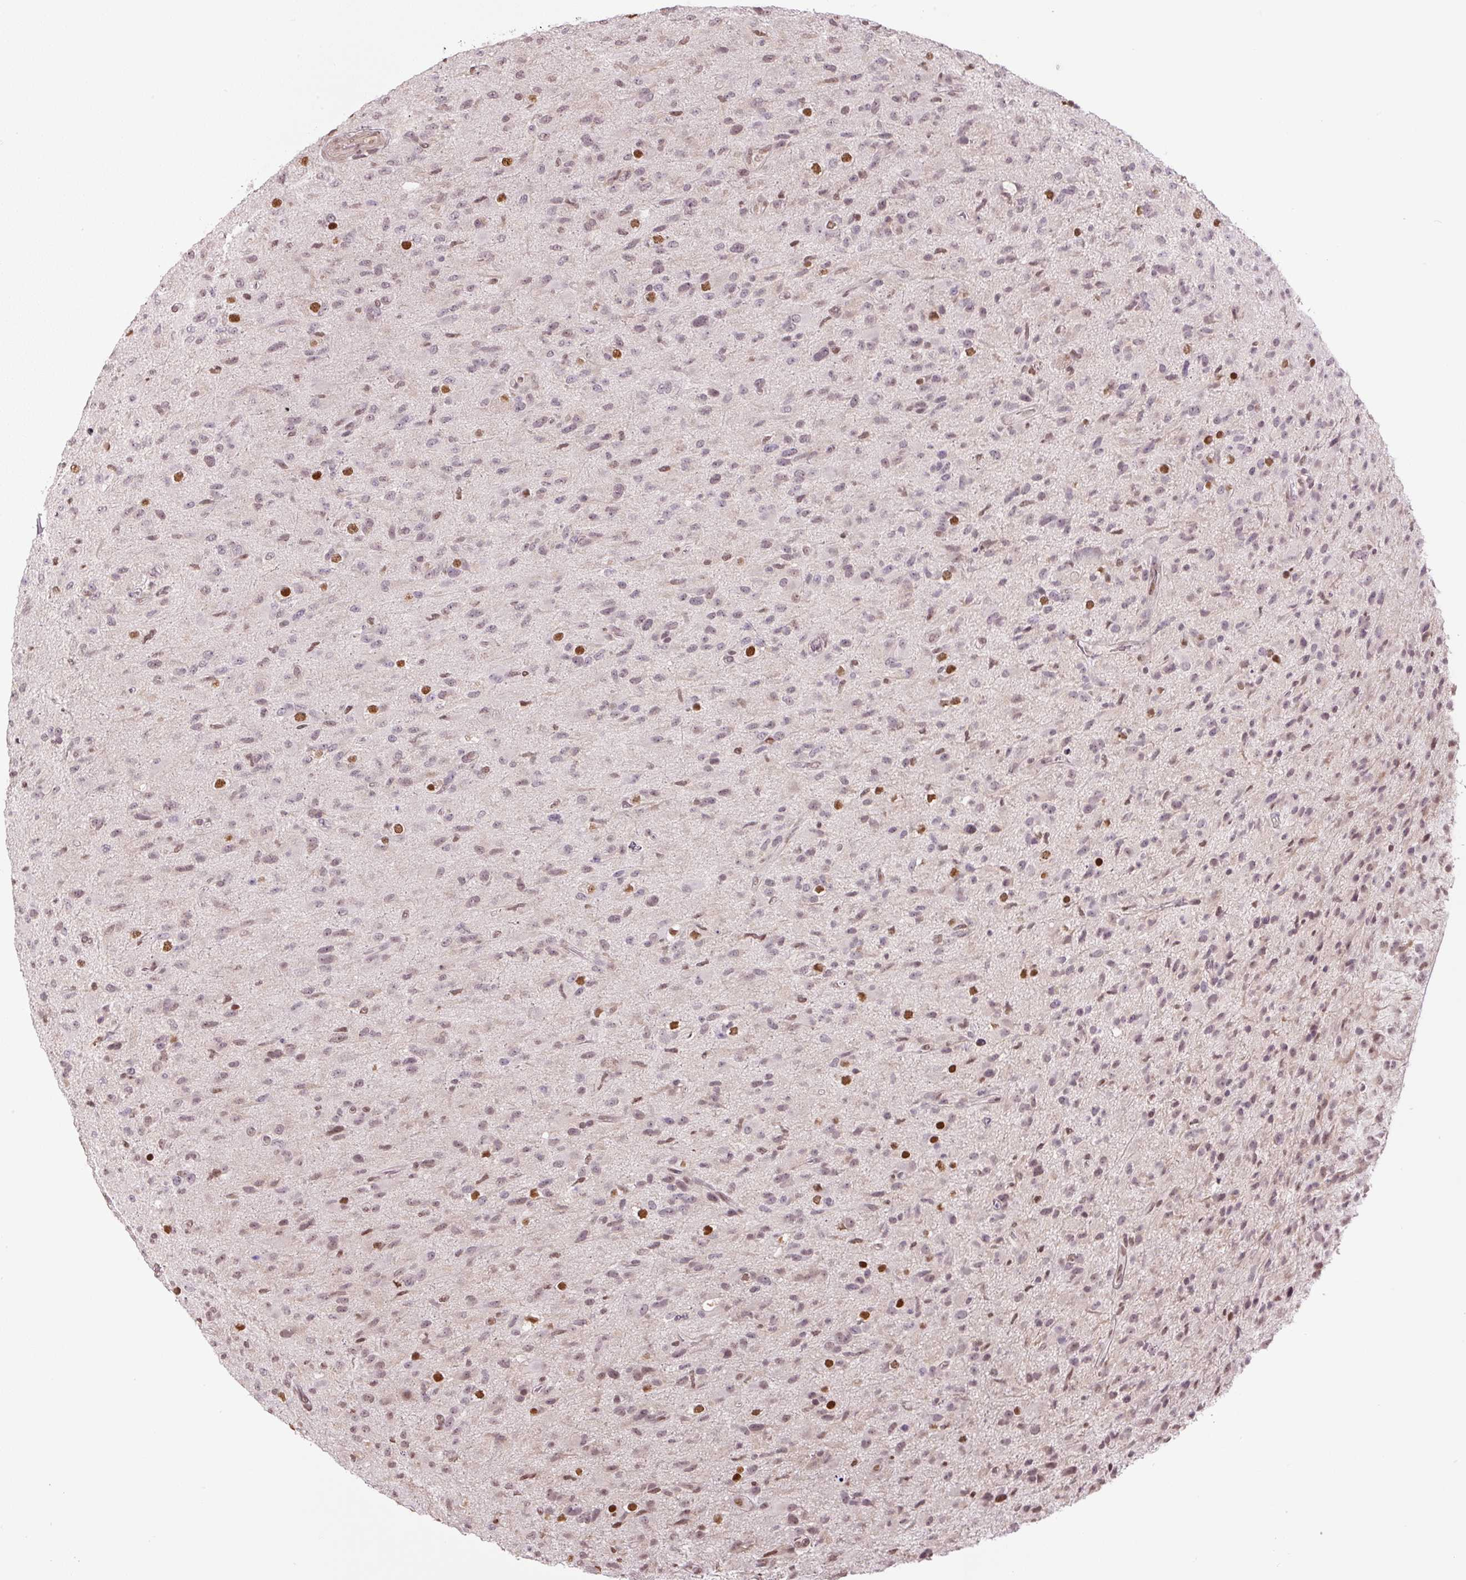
{"staining": {"intensity": "moderate", "quantity": "25%-75%", "location": "nuclear"}, "tissue": "glioma", "cell_type": "Tumor cells", "image_type": "cancer", "snomed": [{"axis": "morphology", "description": "Glioma, malignant, Low grade"}, {"axis": "topography", "description": "Brain"}], "caption": "Human malignant glioma (low-grade) stained with a protein marker displays moderate staining in tumor cells.", "gene": "TCFL5", "patient": {"sex": "male", "age": 65}}